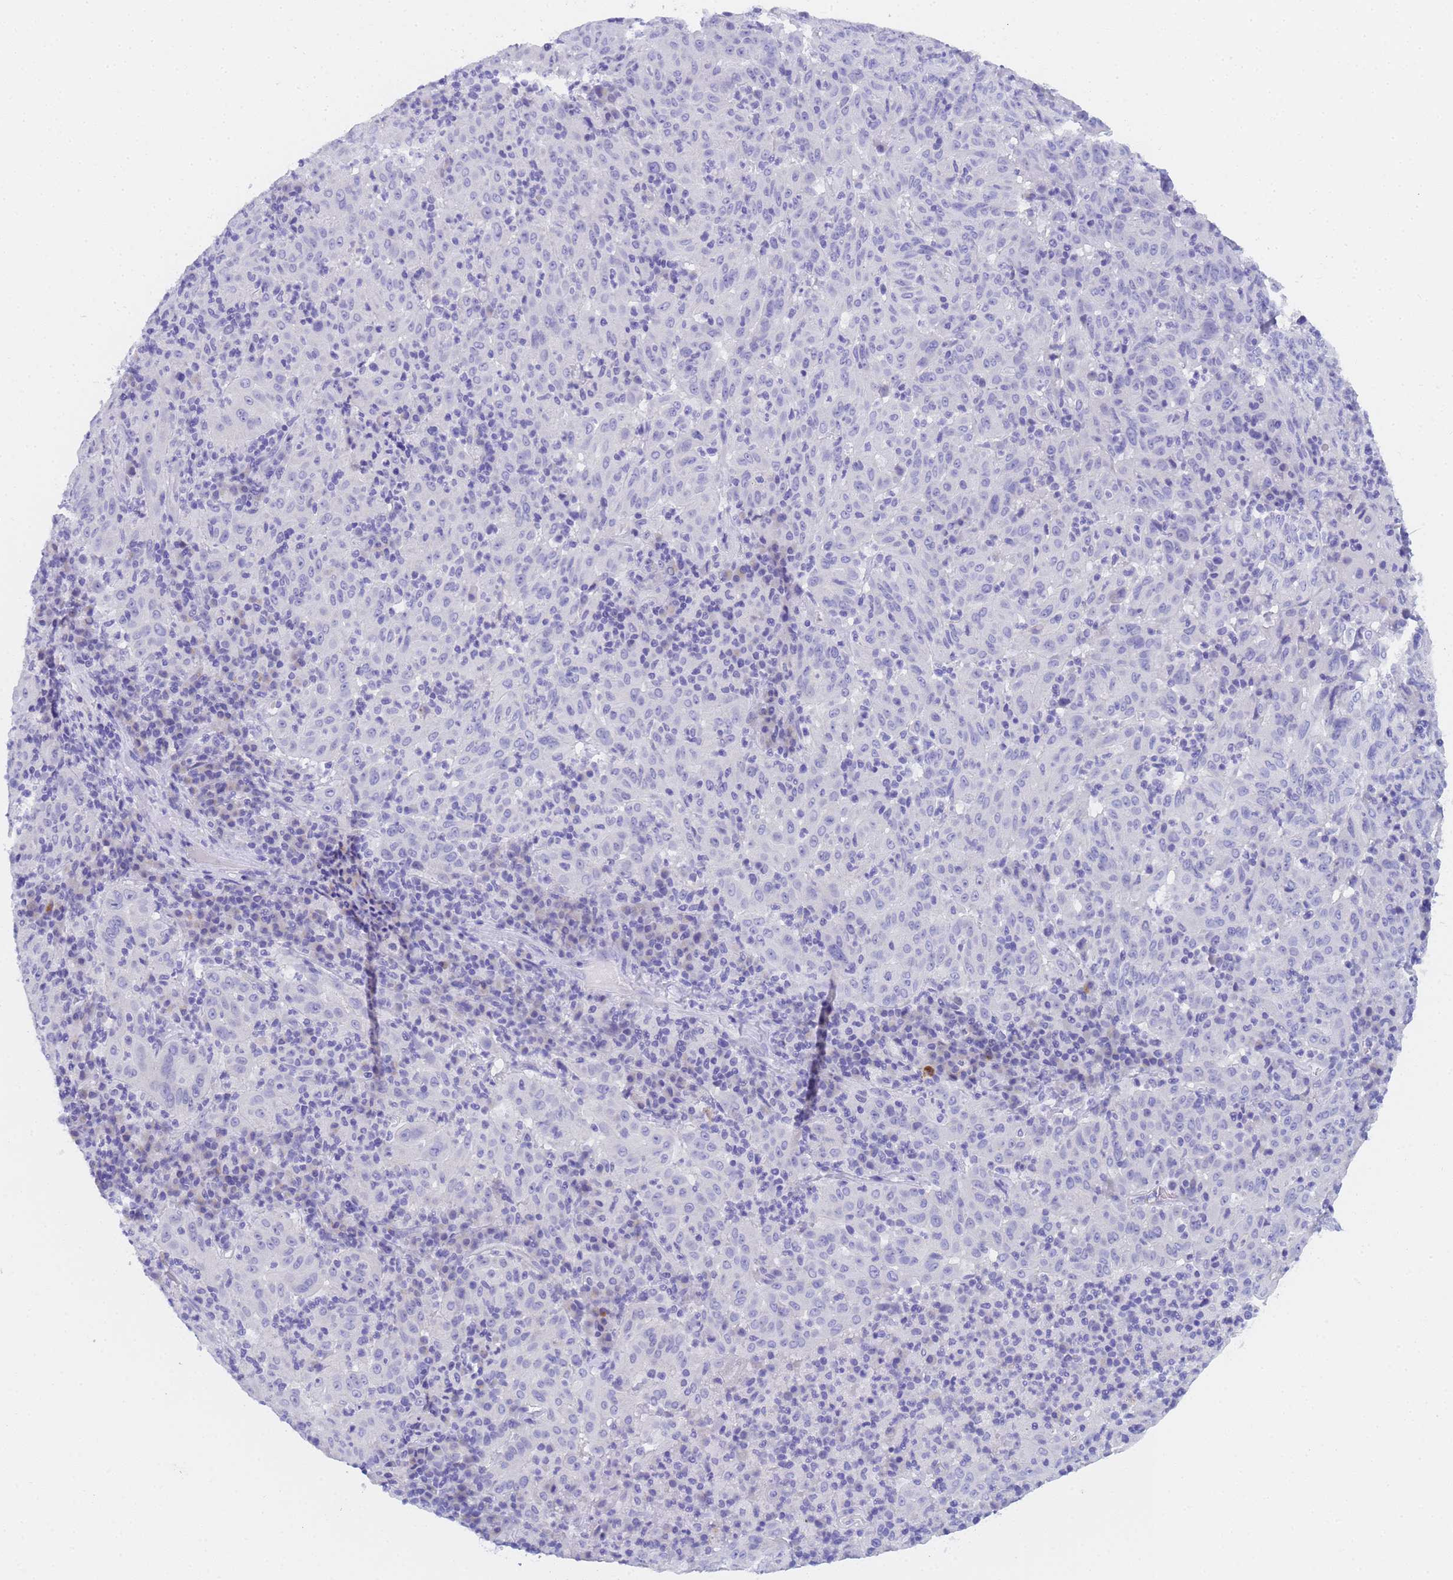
{"staining": {"intensity": "negative", "quantity": "none", "location": "none"}, "tissue": "pancreatic cancer", "cell_type": "Tumor cells", "image_type": "cancer", "snomed": [{"axis": "morphology", "description": "Adenocarcinoma, NOS"}, {"axis": "topography", "description": "Pancreas"}], "caption": "DAB (3,3'-diaminobenzidine) immunohistochemical staining of human pancreatic cancer (adenocarcinoma) exhibits no significant staining in tumor cells. Brightfield microscopy of immunohistochemistry stained with DAB (3,3'-diaminobenzidine) (brown) and hematoxylin (blue), captured at high magnification.", "gene": "STATH", "patient": {"sex": "male", "age": 63}}